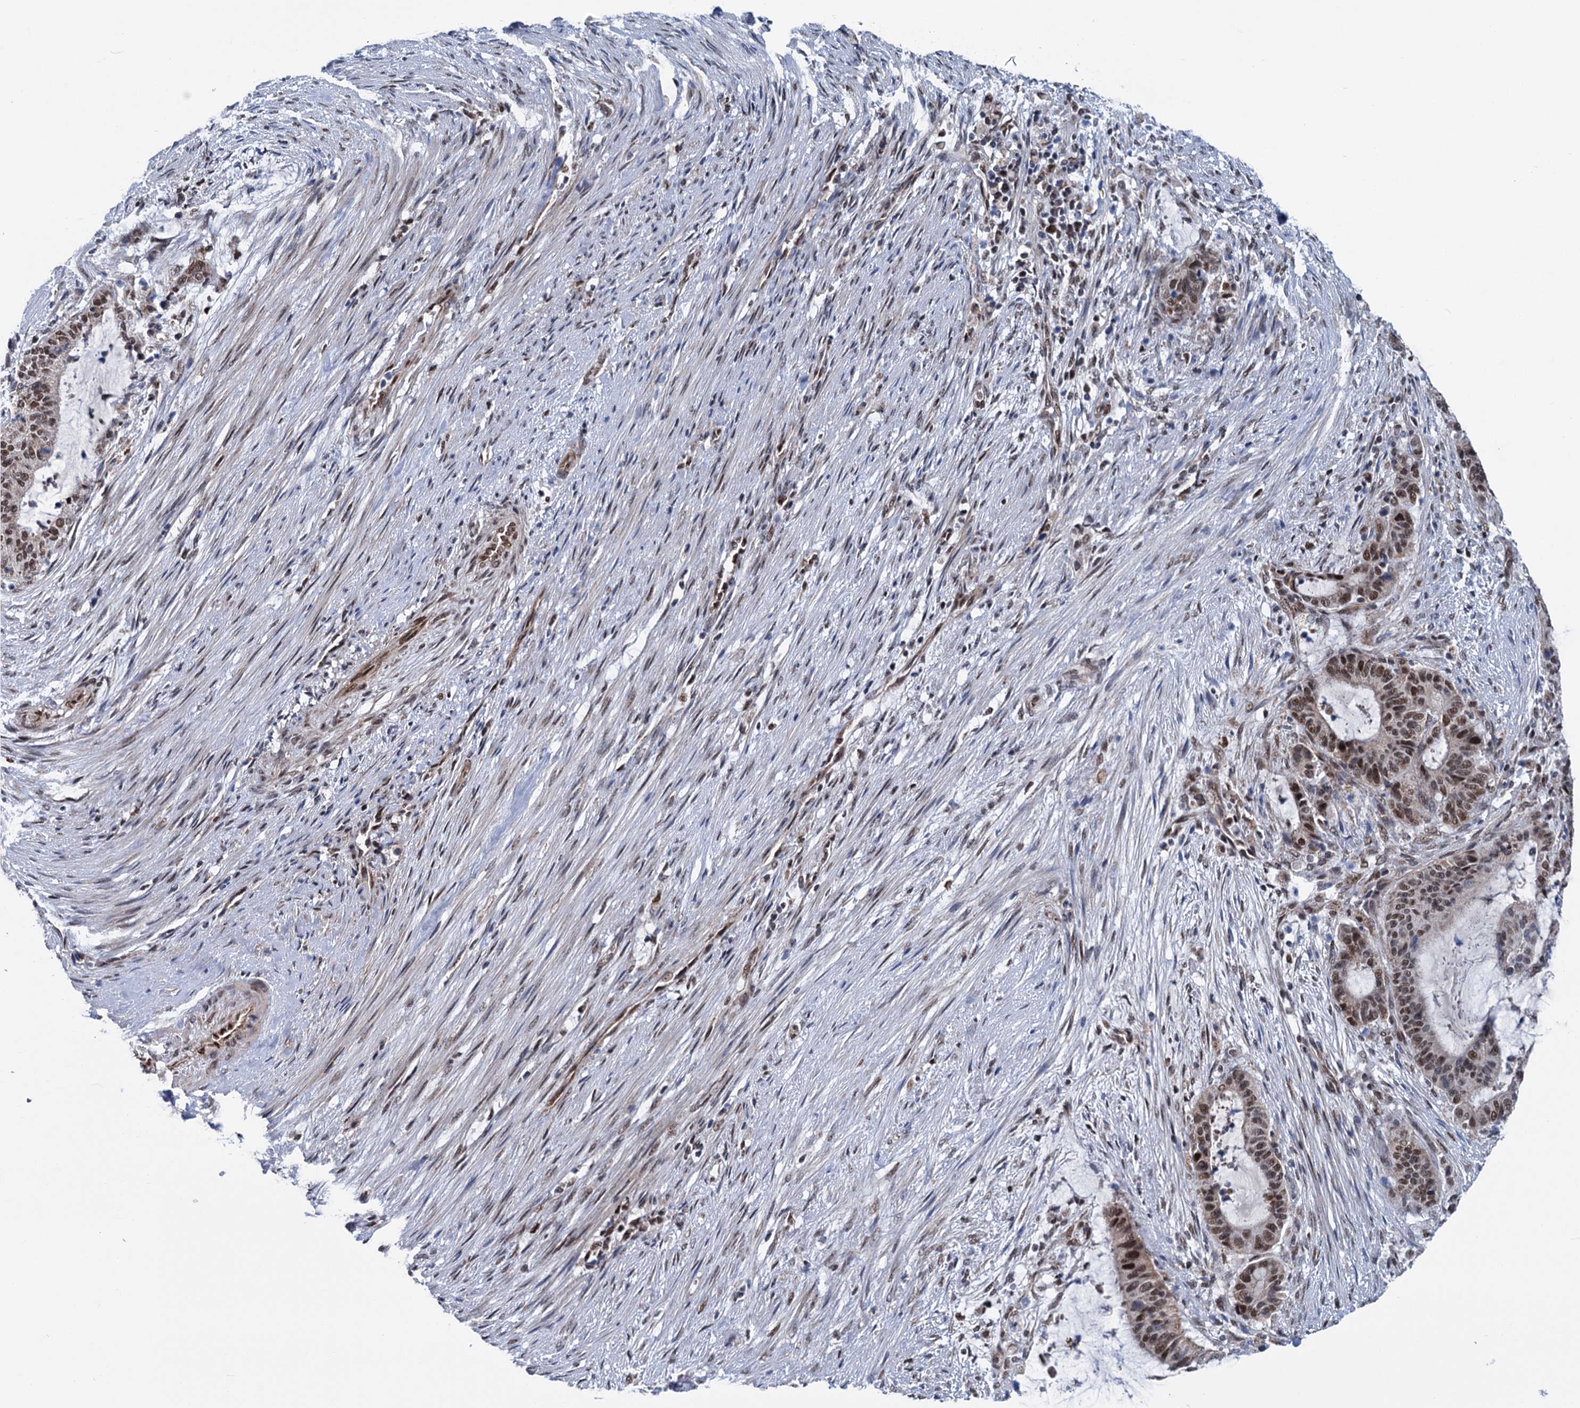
{"staining": {"intensity": "moderate", "quantity": ">75%", "location": "cytoplasmic/membranous,nuclear"}, "tissue": "liver cancer", "cell_type": "Tumor cells", "image_type": "cancer", "snomed": [{"axis": "morphology", "description": "Normal tissue, NOS"}, {"axis": "morphology", "description": "Cholangiocarcinoma"}, {"axis": "topography", "description": "Liver"}, {"axis": "topography", "description": "Peripheral nerve tissue"}], "caption": "Cholangiocarcinoma (liver) was stained to show a protein in brown. There is medium levels of moderate cytoplasmic/membranous and nuclear expression in about >75% of tumor cells.", "gene": "MORN3", "patient": {"sex": "female", "age": 73}}